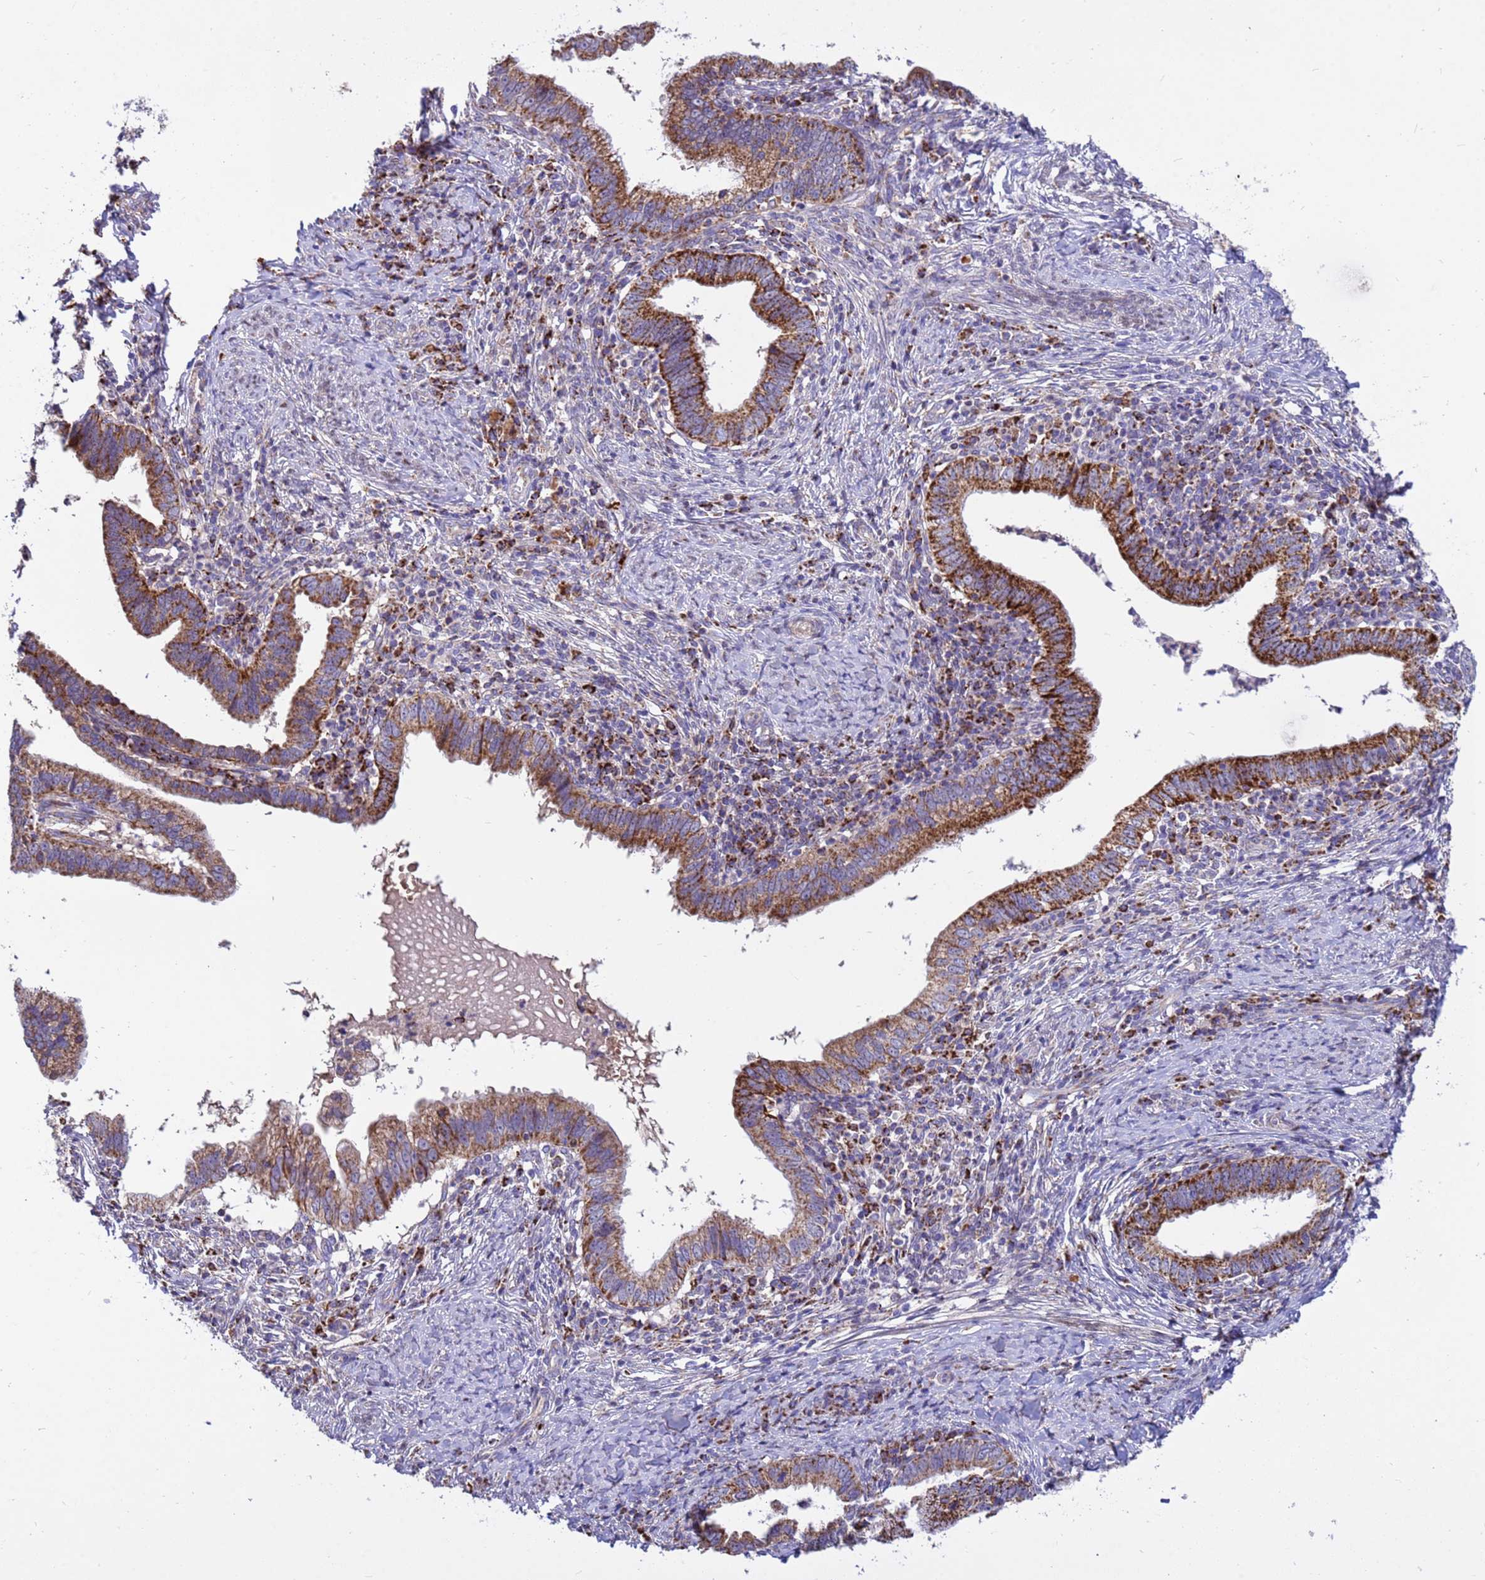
{"staining": {"intensity": "strong", "quantity": ">75%", "location": "cytoplasmic/membranous"}, "tissue": "cervical cancer", "cell_type": "Tumor cells", "image_type": "cancer", "snomed": [{"axis": "morphology", "description": "Adenocarcinoma, NOS"}, {"axis": "topography", "description": "Cervix"}], "caption": "Strong cytoplasmic/membranous expression for a protein is seen in about >75% of tumor cells of cervical cancer using IHC.", "gene": "TUBGCP3", "patient": {"sex": "female", "age": 36}}